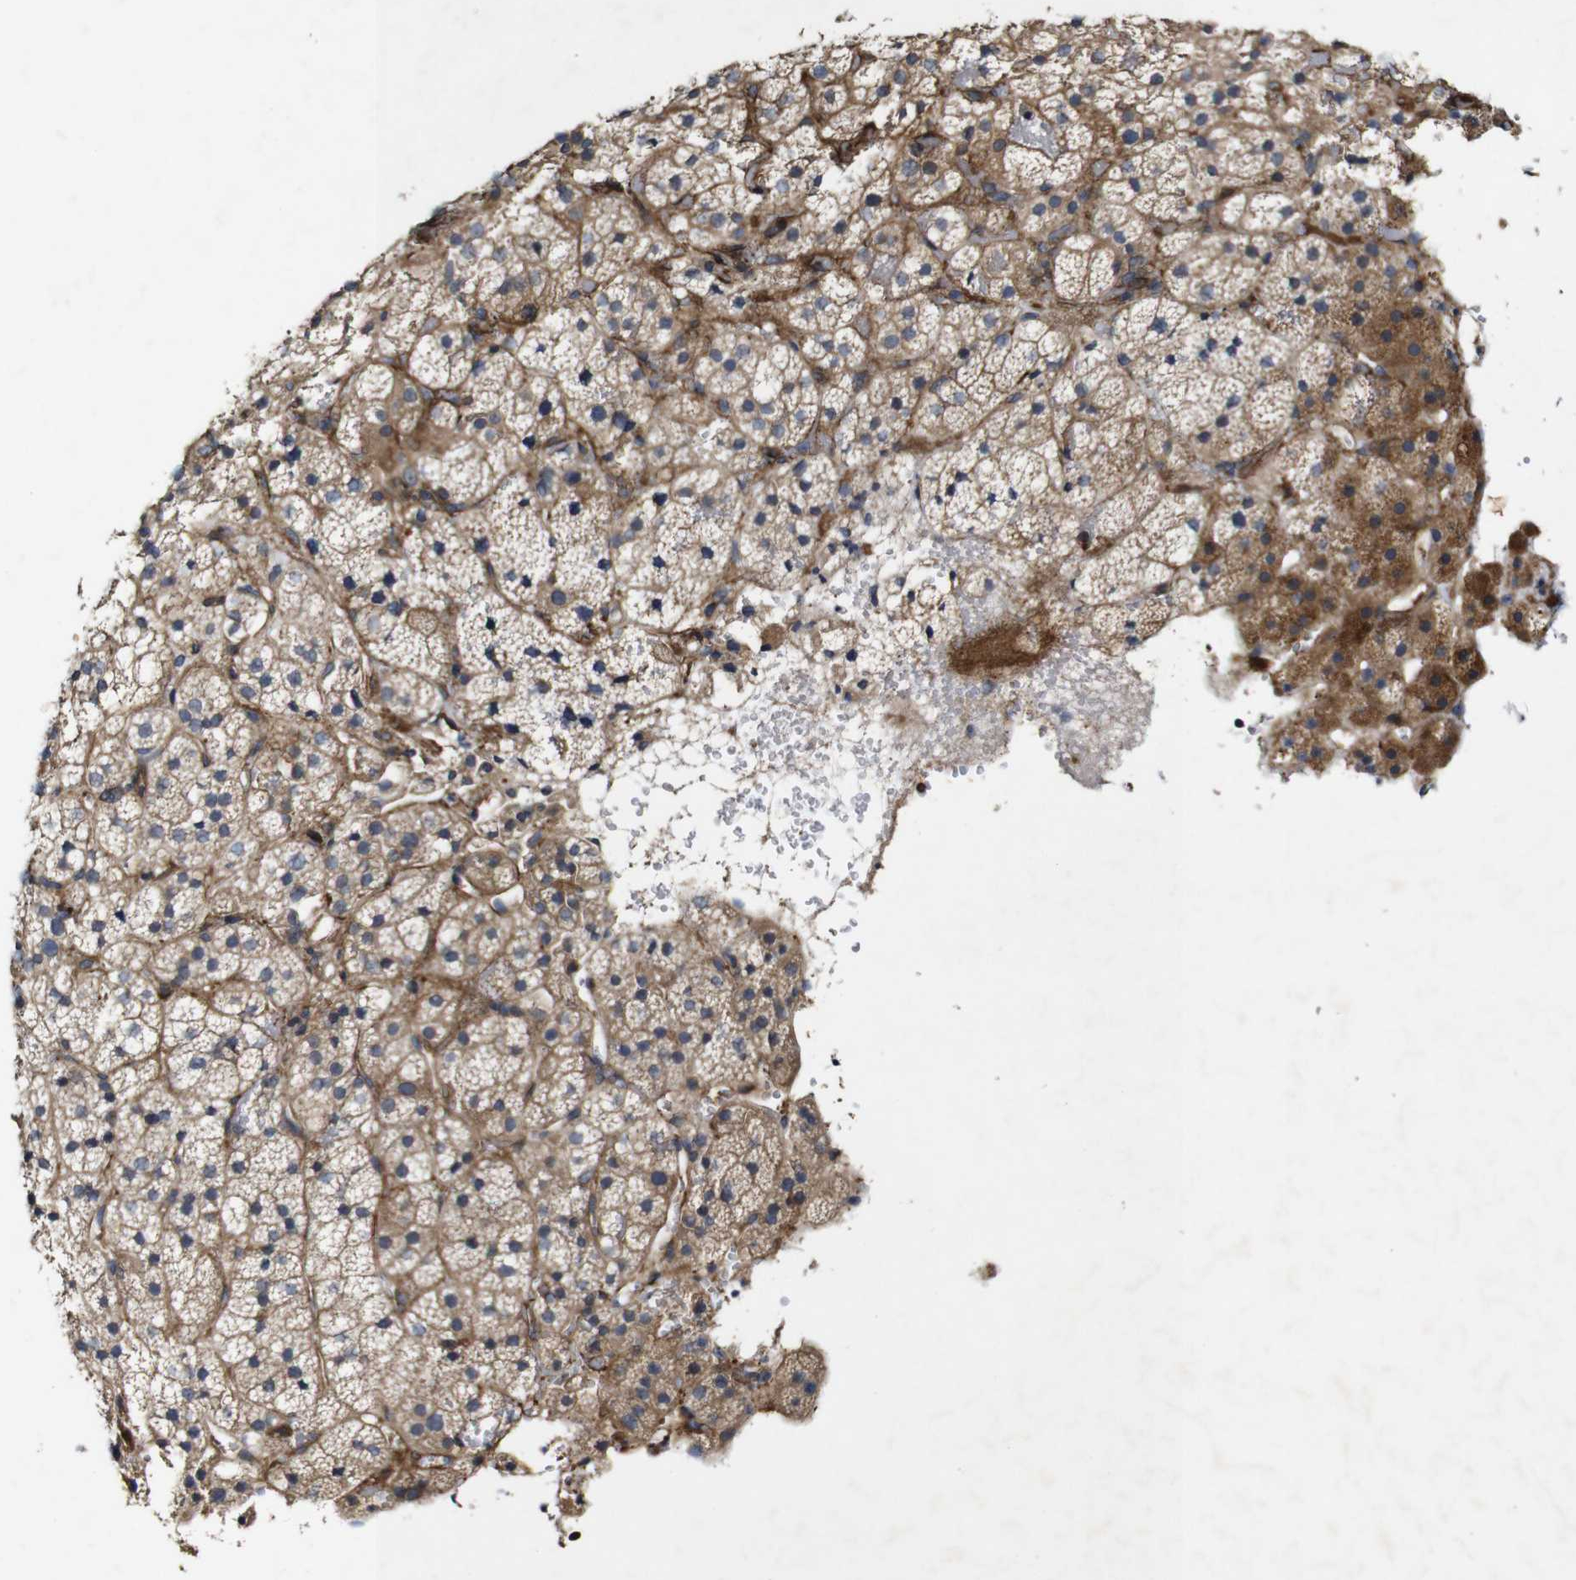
{"staining": {"intensity": "moderate", "quantity": "25%-75%", "location": "cytoplasmic/membranous"}, "tissue": "adrenal gland", "cell_type": "Glandular cells", "image_type": "normal", "snomed": [{"axis": "morphology", "description": "Normal tissue, NOS"}, {"axis": "topography", "description": "Adrenal gland"}], "caption": "Adrenal gland stained with immunohistochemistry (IHC) exhibits moderate cytoplasmic/membranous staining in approximately 25%-75% of glandular cells.", "gene": "GSDME", "patient": {"sex": "female", "age": 59}}